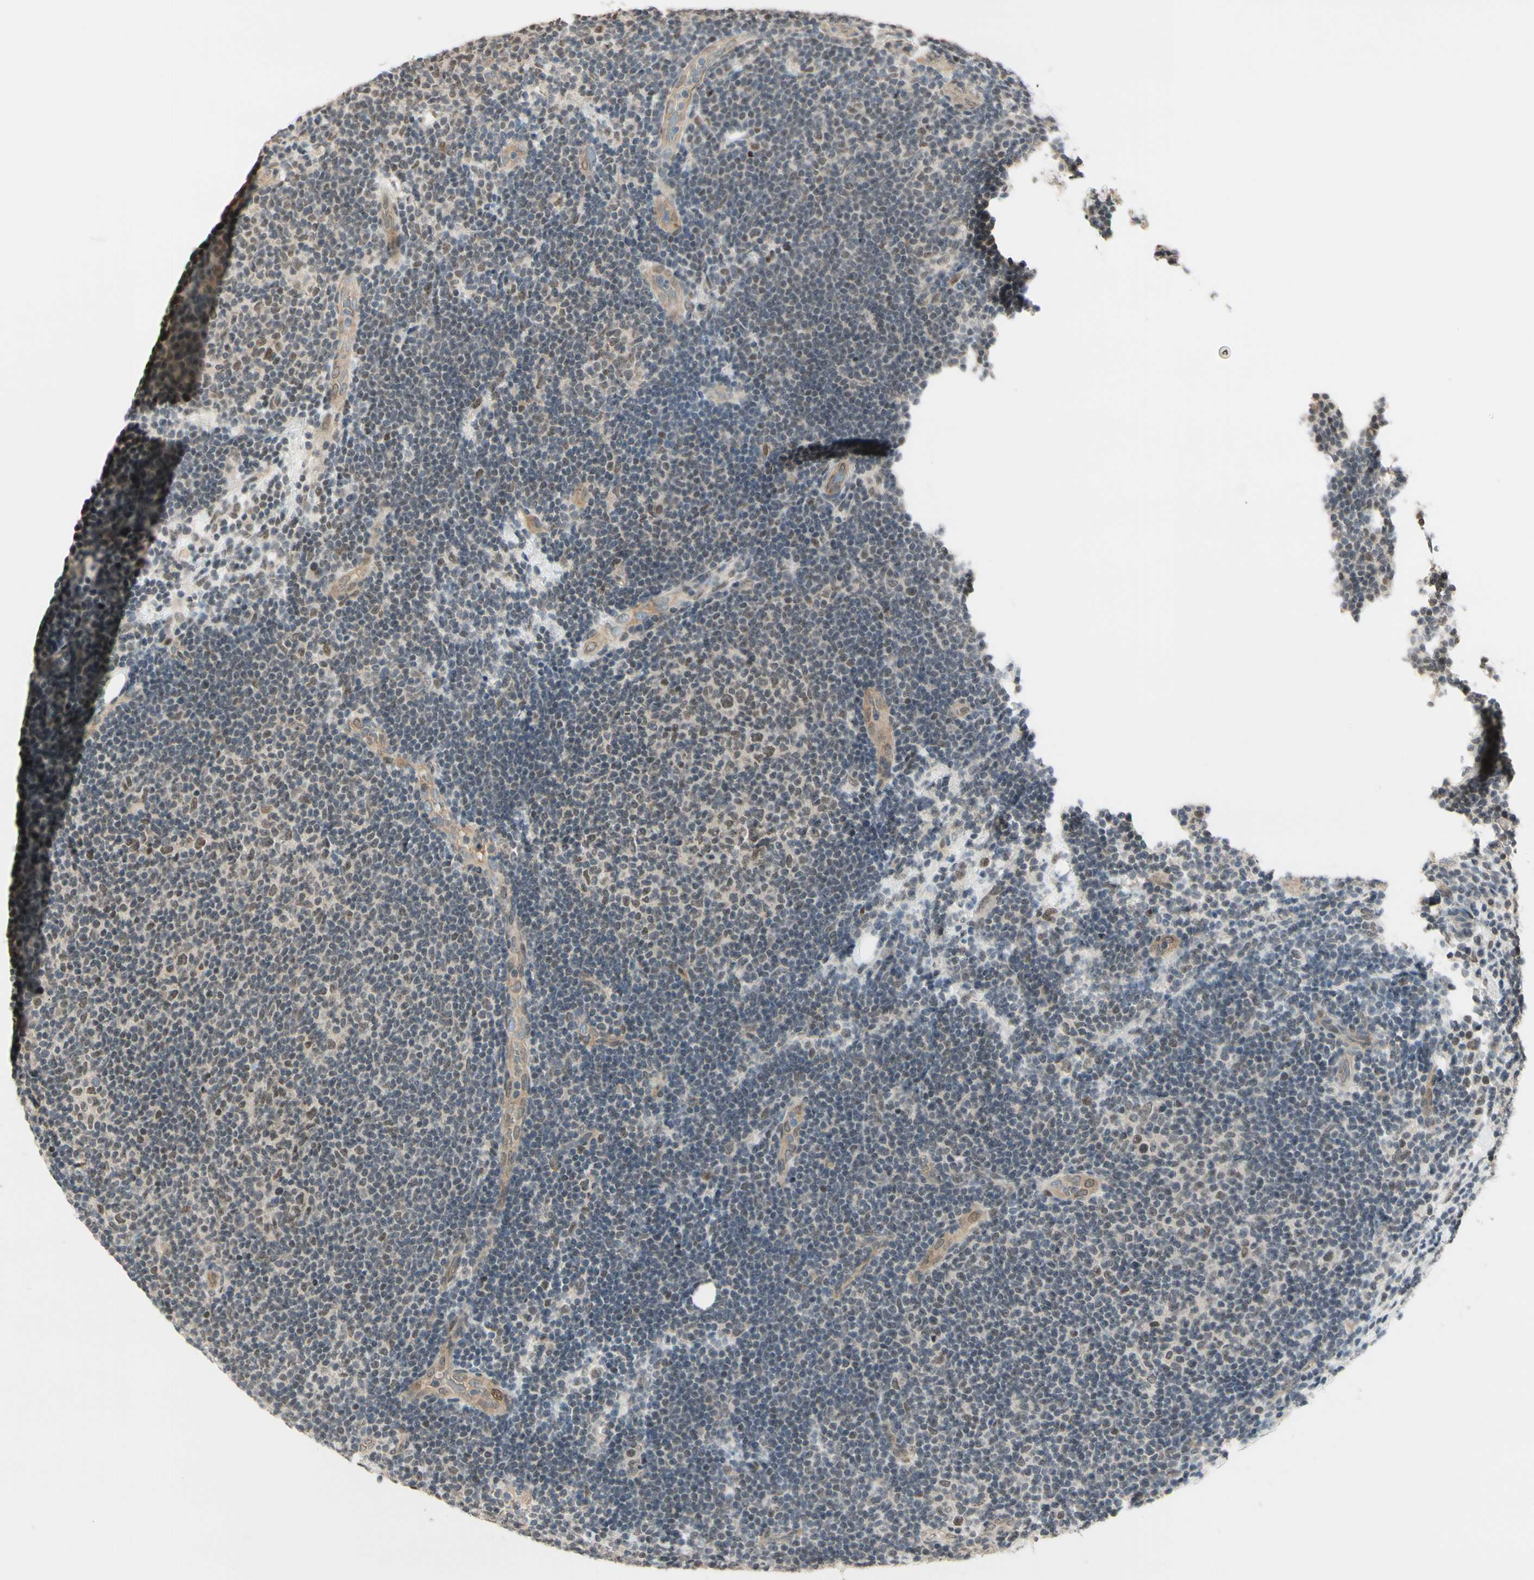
{"staining": {"intensity": "weak", "quantity": "<25%", "location": "nuclear"}, "tissue": "lymphoma", "cell_type": "Tumor cells", "image_type": "cancer", "snomed": [{"axis": "morphology", "description": "Malignant lymphoma, non-Hodgkin's type, Low grade"}, {"axis": "topography", "description": "Lymph node"}], "caption": "Histopathology image shows no significant protein positivity in tumor cells of low-grade malignant lymphoma, non-Hodgkin's type. (Stains: DAB (3,3'-diaminobenzidine) immunohistochemistry (IHC) with hematoxylin counter stain, Microscopy: brightfield microscopy at high magnification).", "gene": "SUFU", "patient": {"sex": "male", "age": 83}}